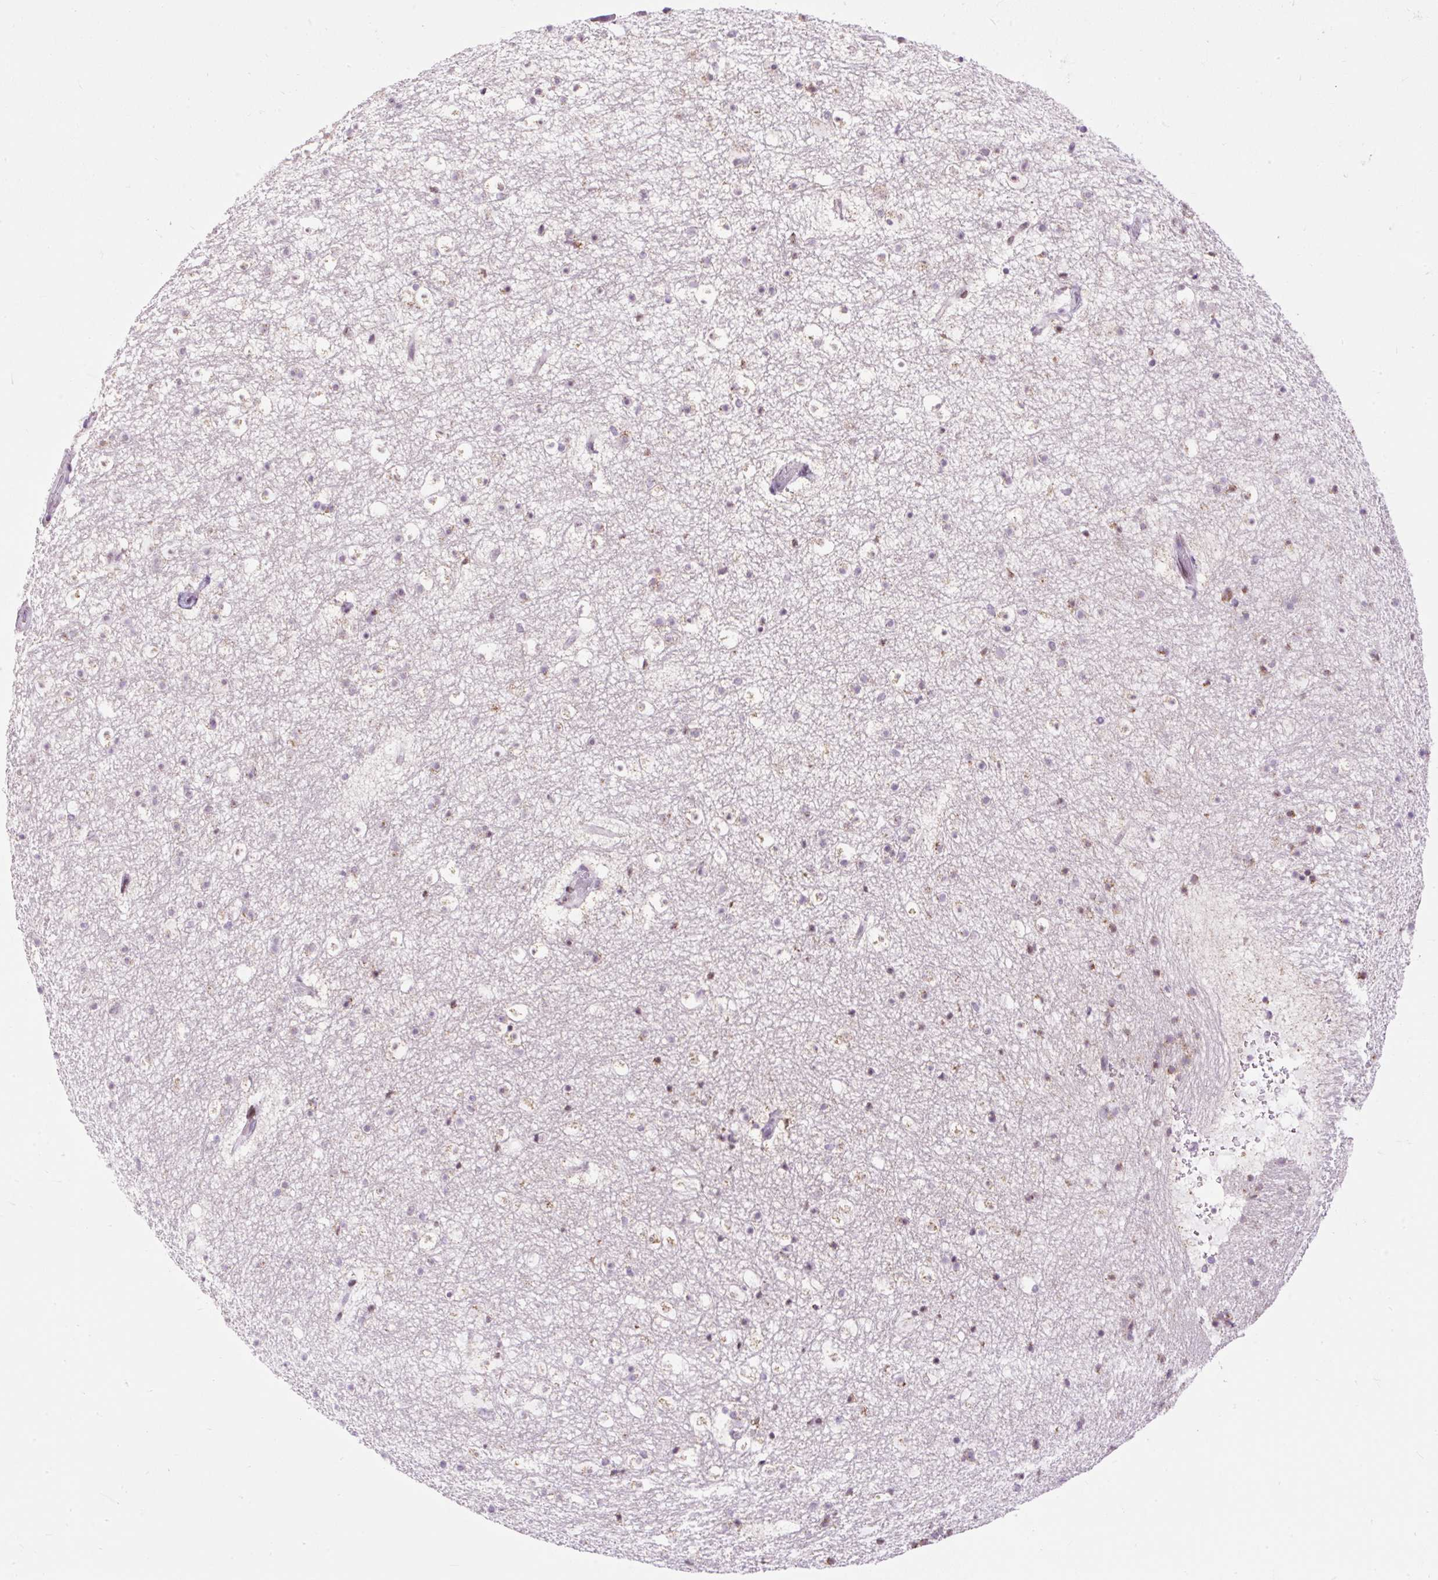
{"staining": {"intensity": "moderate", "quantity": "25%-75%", "location": "cytoplasmic/membranous"}, "tissue": "caudate", "cell_type": "Glial cells", "image_type": "normal", "snomed": [{"axis": "morphology", "description": "Normal tissue, NOS"}, {"axis": "topography", "description": "Lateral ventricle wall"}], "caption": "Caudate stained with IHC exhibits moderate cytoplasmic/membranous positivity in about 25%-75% of glial cells. The protein of interest is shown in brown color, while the nuclei are stained blue.", "gene": "FMC1", "patient": {"sex": "male", "age": 37}}